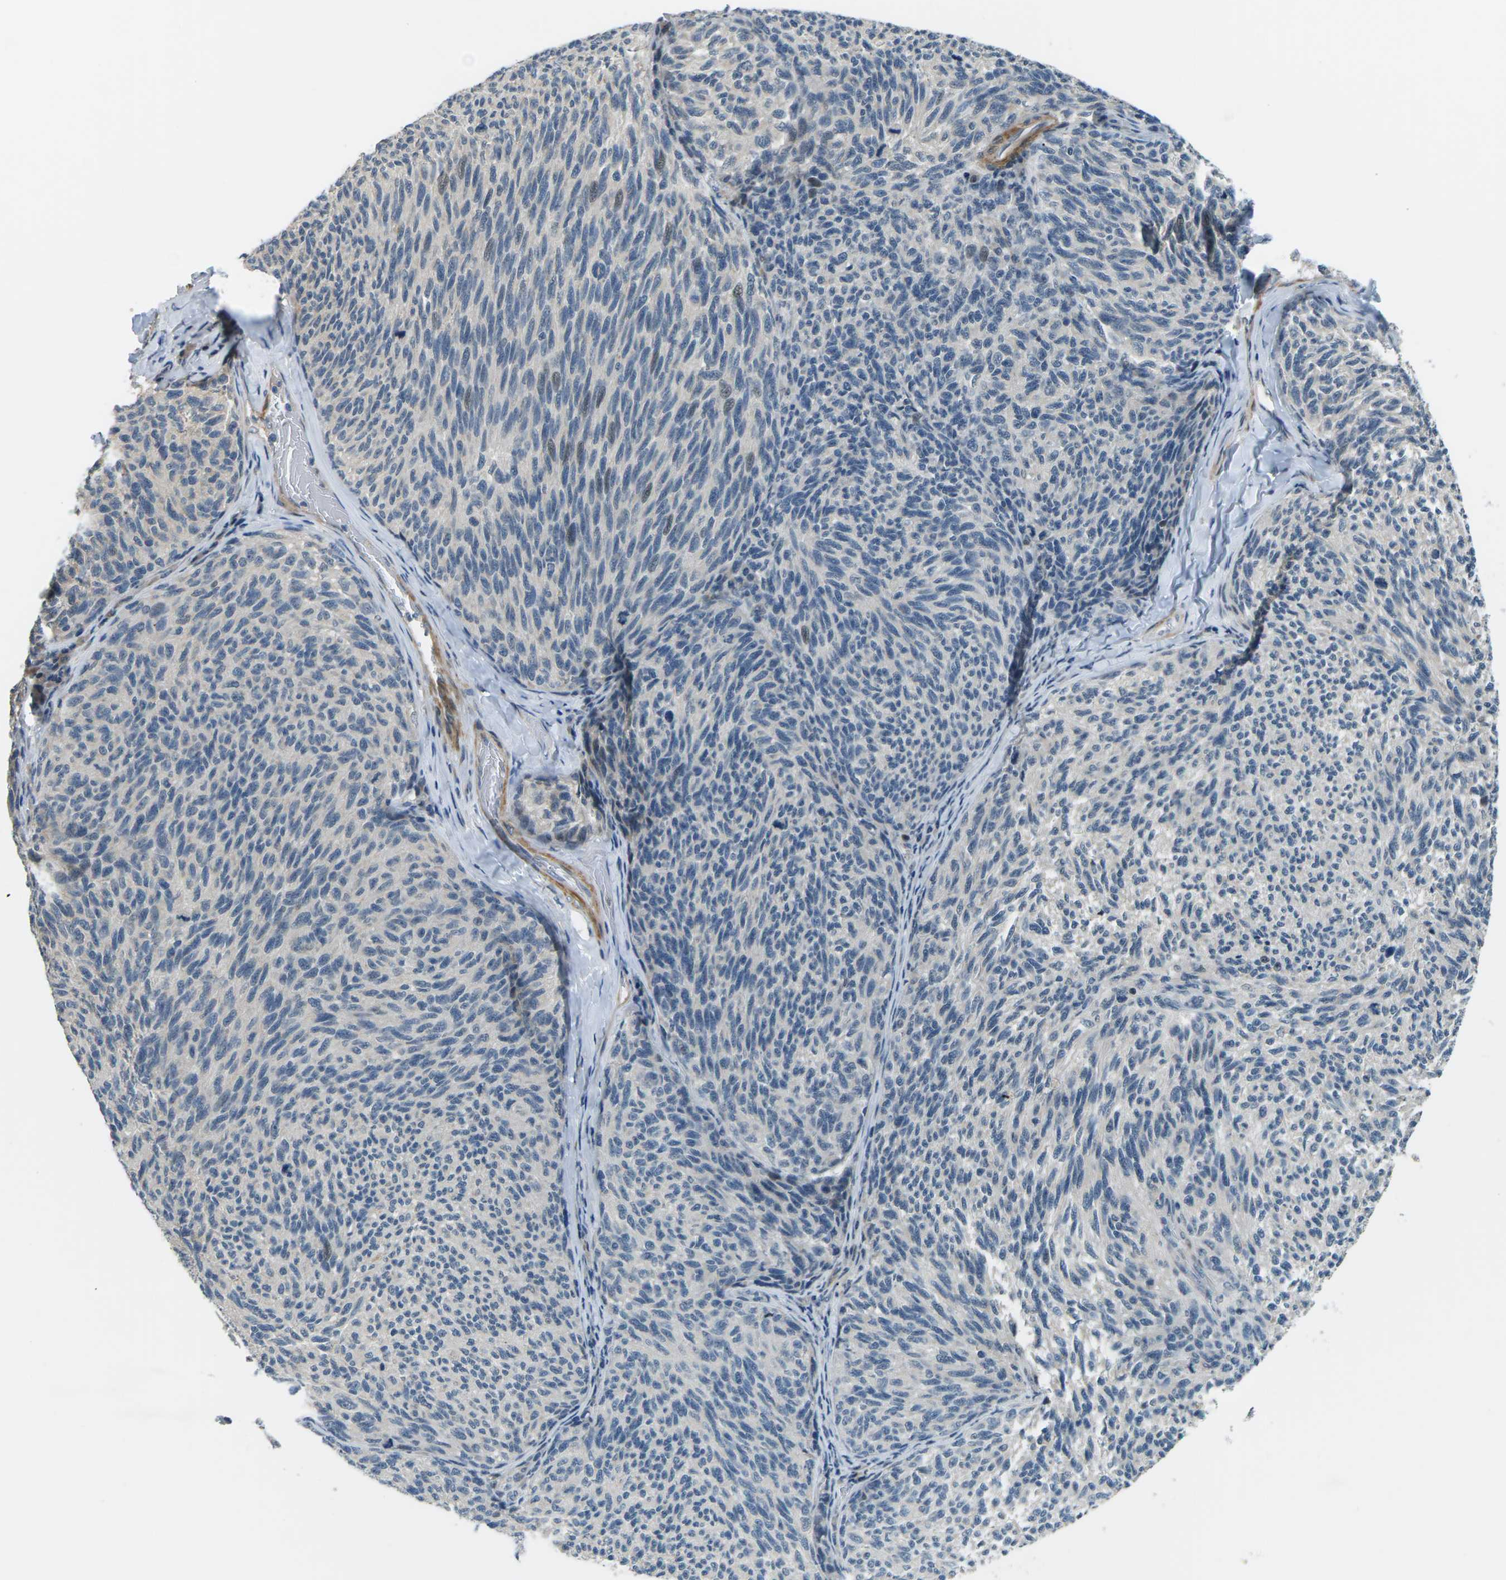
{"staining": {"intensity": "negative", "quantity": "none", "location": "none"}, "tissue": "melanoma", "cell_type": "Tumor cells", "image_type": "cancer", "snomed": [{"axis": "morphology", "description": "Malignant melanoma, NOS"}, {"axis": "topography", "description": "Skin"}], "caption": "This is an immunohistochemistry photomicrograph of malignant melanoma. There is no expression in tumor cells.", "gene": "SLC13A3", "patient": {"sex": "female", "age": 73}}